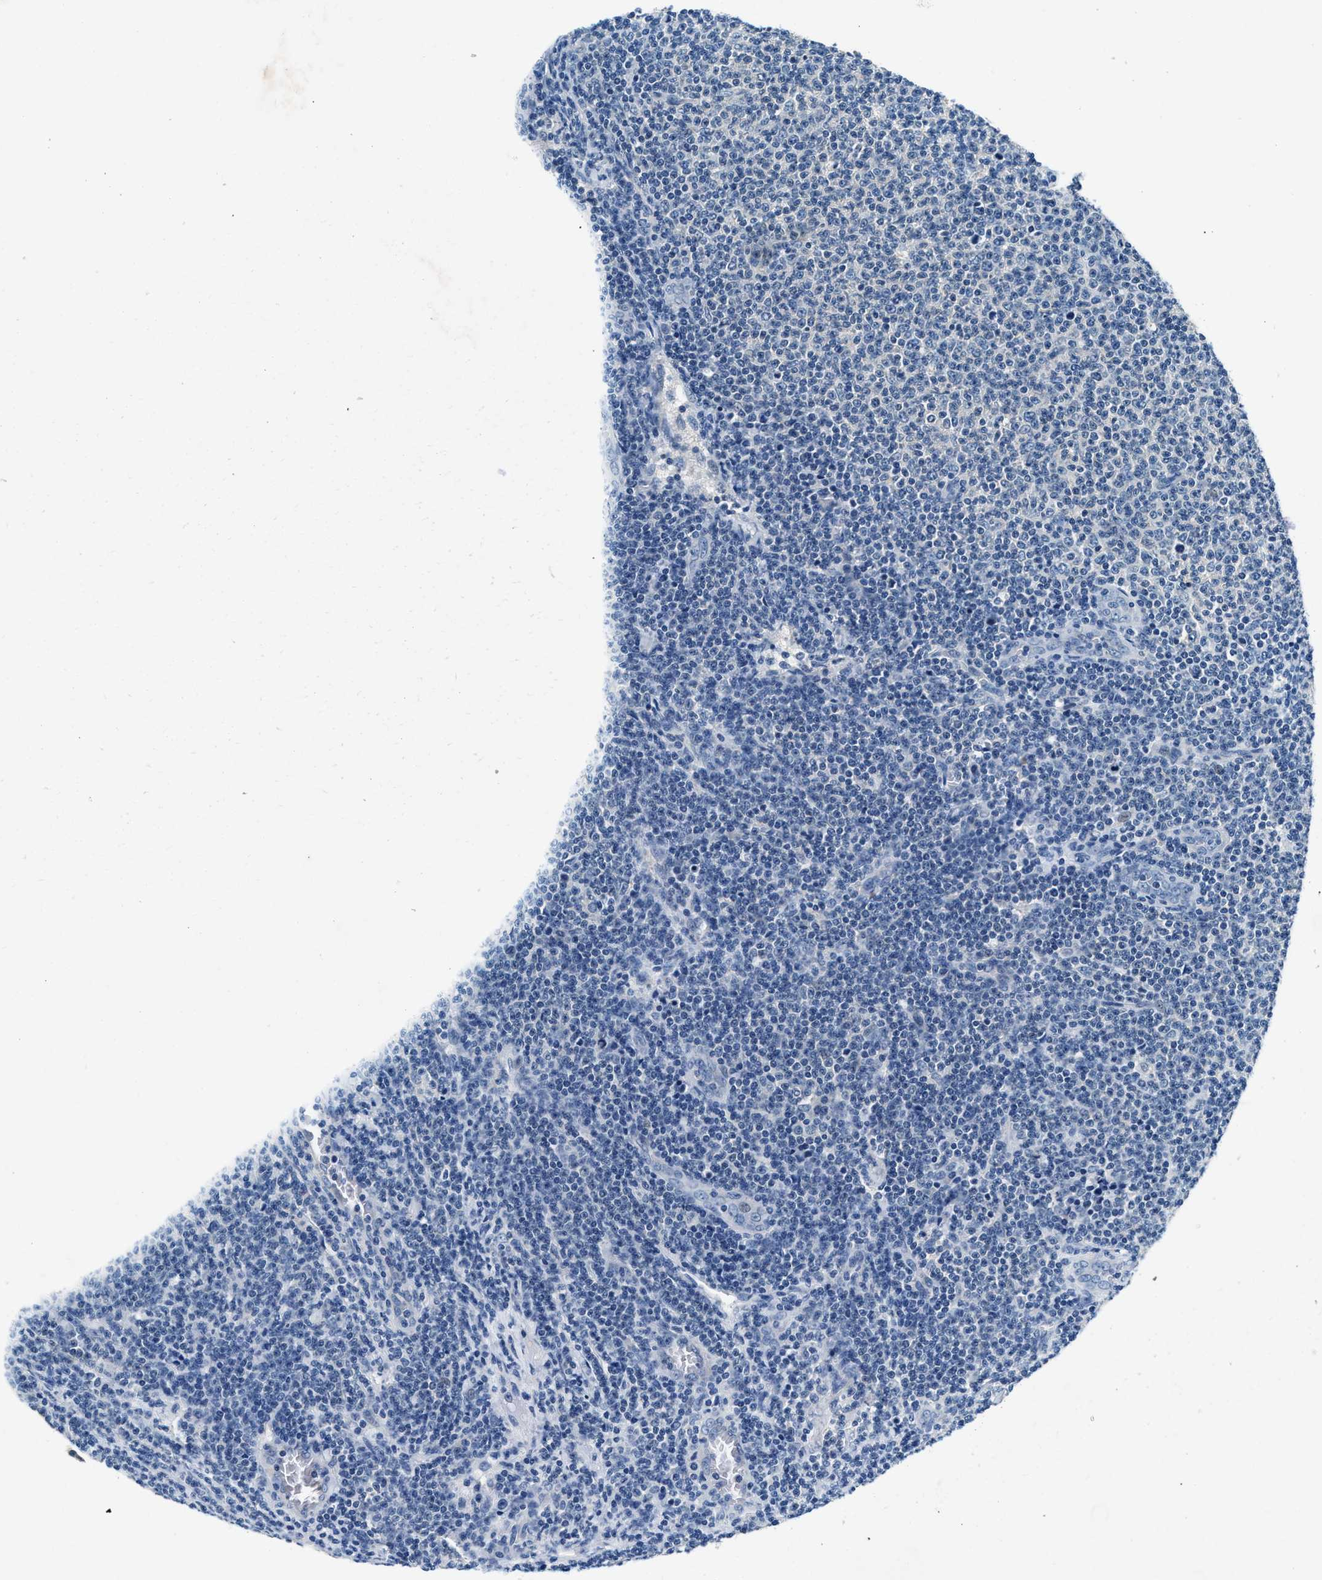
{"staining": {"intensity": "negative", "quantity": "none", "location": "none"}, "tissue": "lymphoma", "cell_type": "Tumor cells", "image_type": "cancer", "snomed": [{"axis": "morphology", "description": "Malignant lymphoma, non-Hodgkin's type, Low grade"}, {"axis": "topography", "description": "Lymph node"}], "caption": "Lymphoma stained for a protein using immunohistochemistry displays no staining tumor cells.", "gene": "DENND6B", "patient": {"sex": "male", "age": 66}}